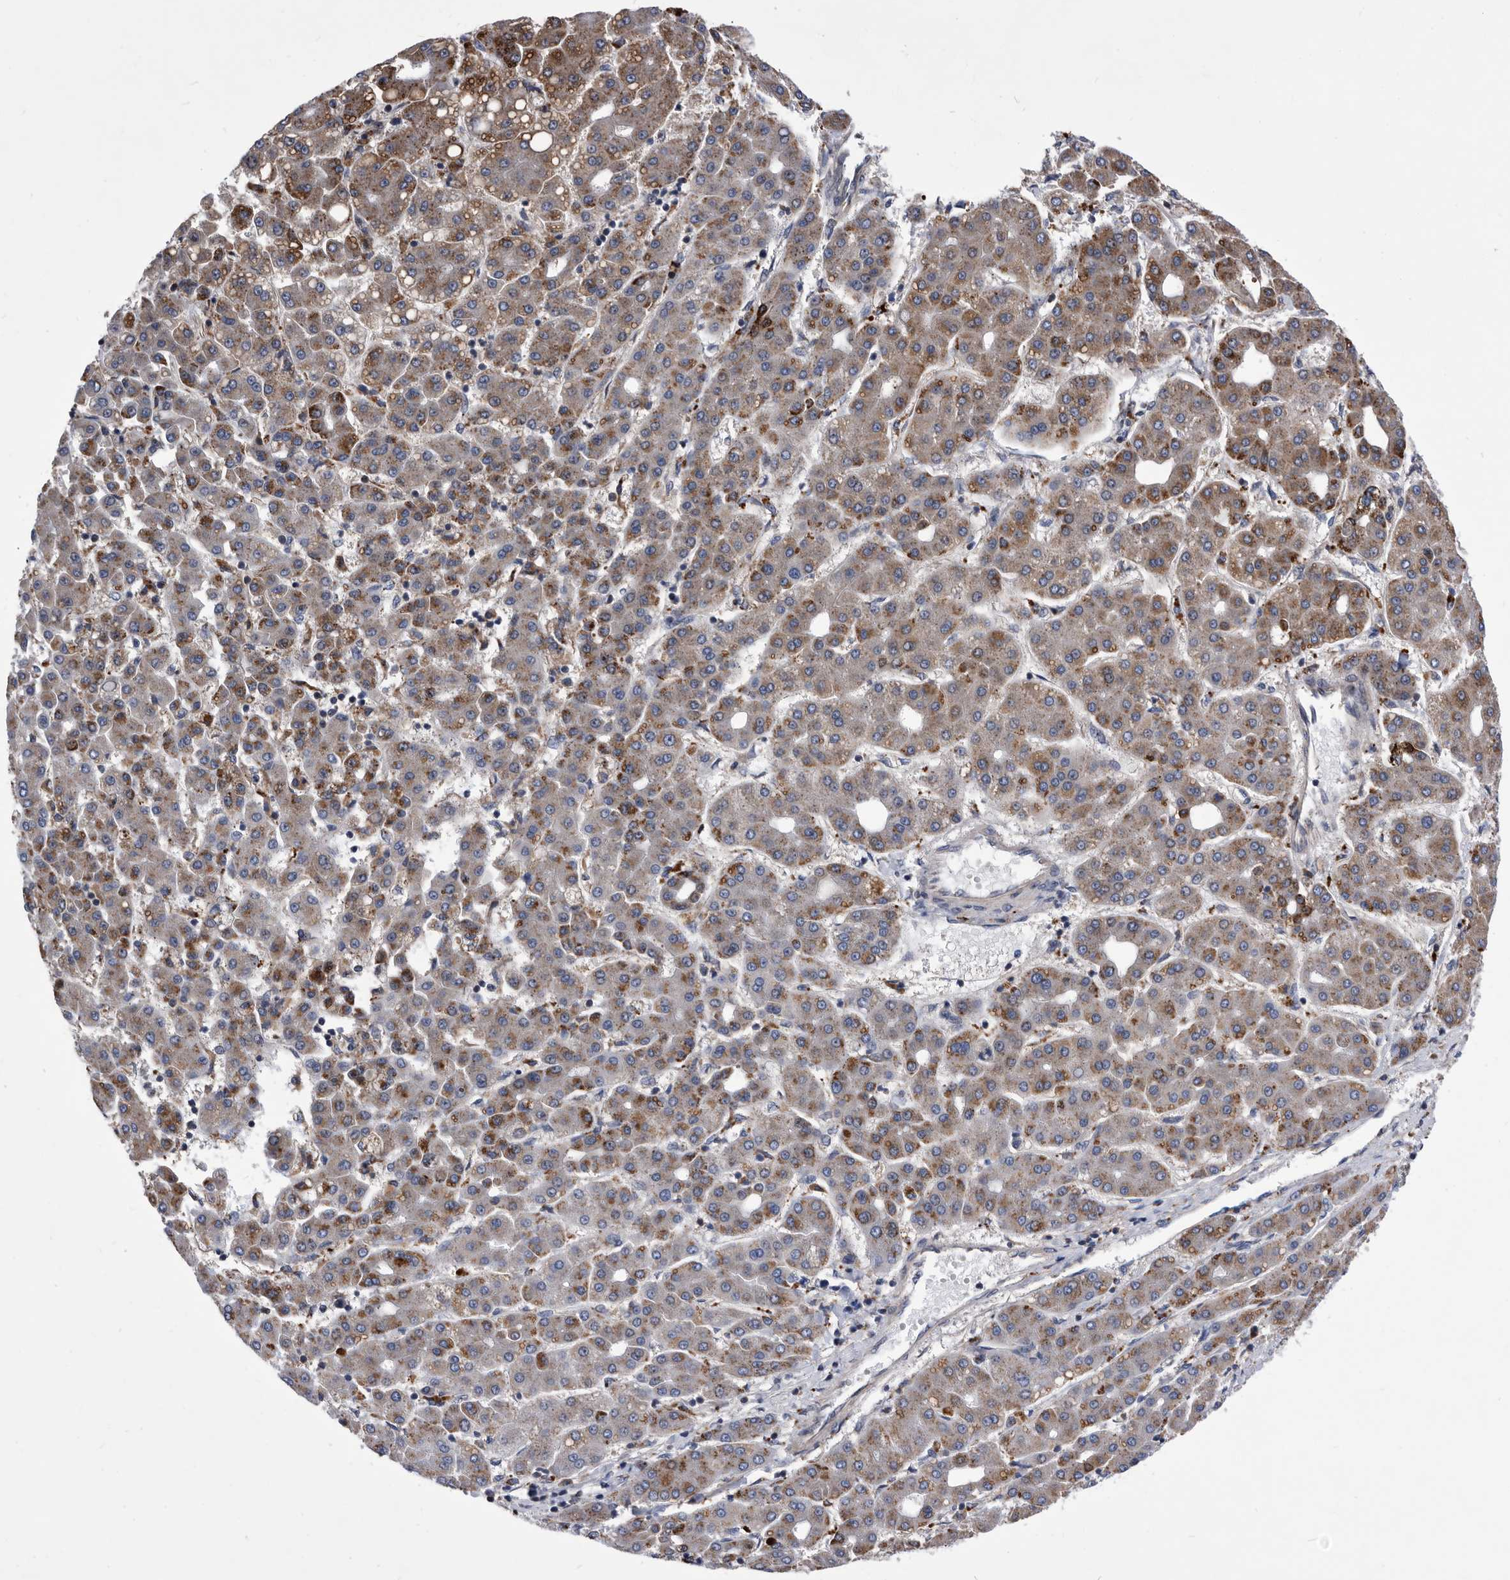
{"staining": {"intensity": "moderate", "quantity": ">75%", "location": "cytoplasmic/membranous"}, "tissue": "liver cancer", "cell_type": "Tumor cells", "image_type": "cancer", "snomed": [{"axis": "morphology", "description": "Carcinoma, Hepatocellular, NOS"}, {"axis": "topography", "description": "Liver"}], "caption": "Human liver cancer stained with a protein marker shows moderate staining in tumor cells.", "gene": "BAIAP3", "patient": {"sex": "male", "age": 65}}